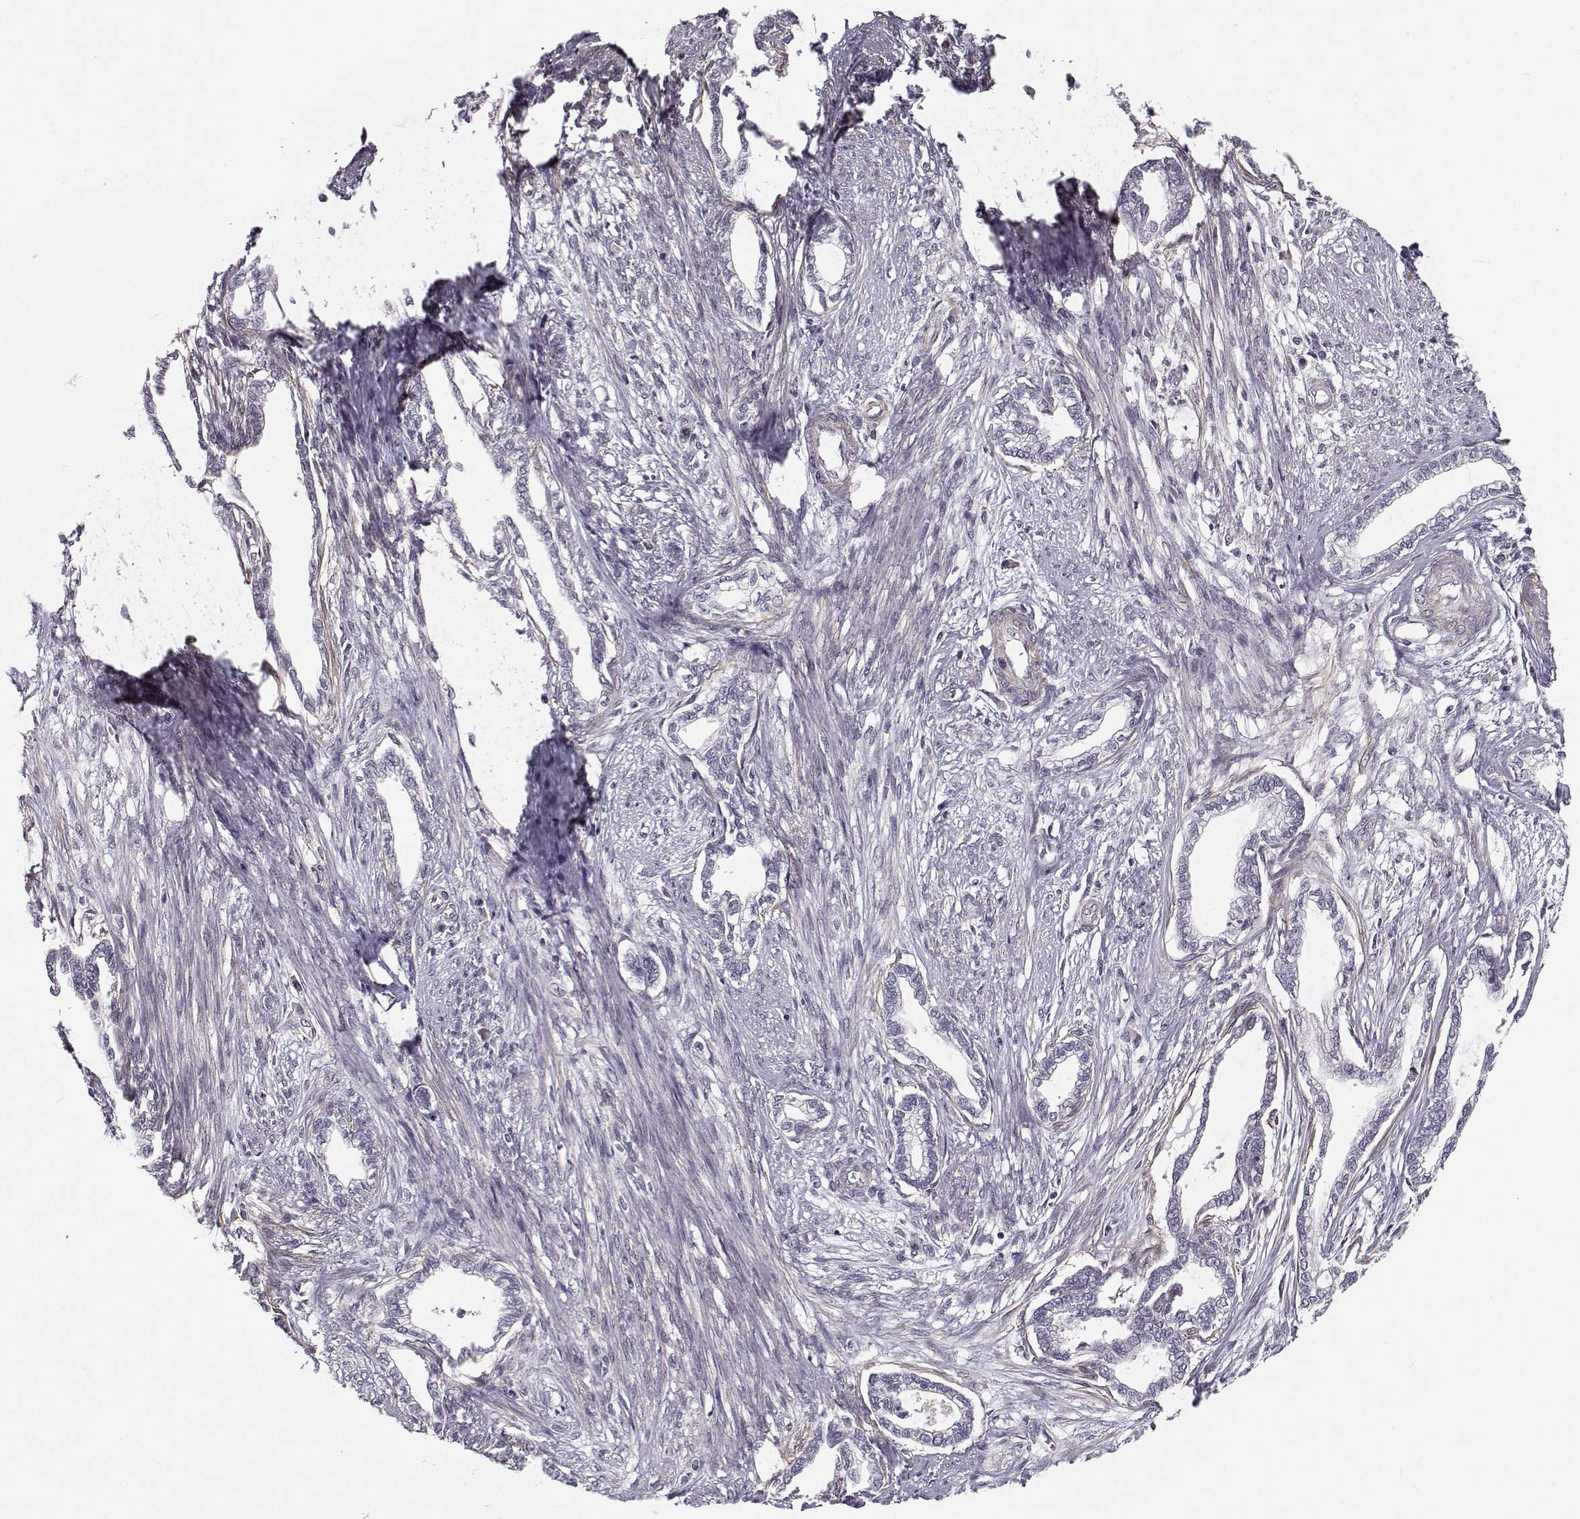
{"staining": {"intensity": "negative", "quantity": "none", "location": "none"}, "tissue": "cervical cancer", "cell_type": "Tumor cells", "image_type": "cancer", "snomed": [{"axis": "morphology", "description": "Adenocarcinoma, NOS"}, {"axis": "topography", "description": "Cervix"}], "caption": "Immunohistochemistry photomicrograph of neoplastic tissue: human adenocarcinoma (cervical) stained with DAB demonstrates no significant protein staining in tumor cells.", "gene": "RGS9BP", "patient": {"sex": "female", "age": 62}}